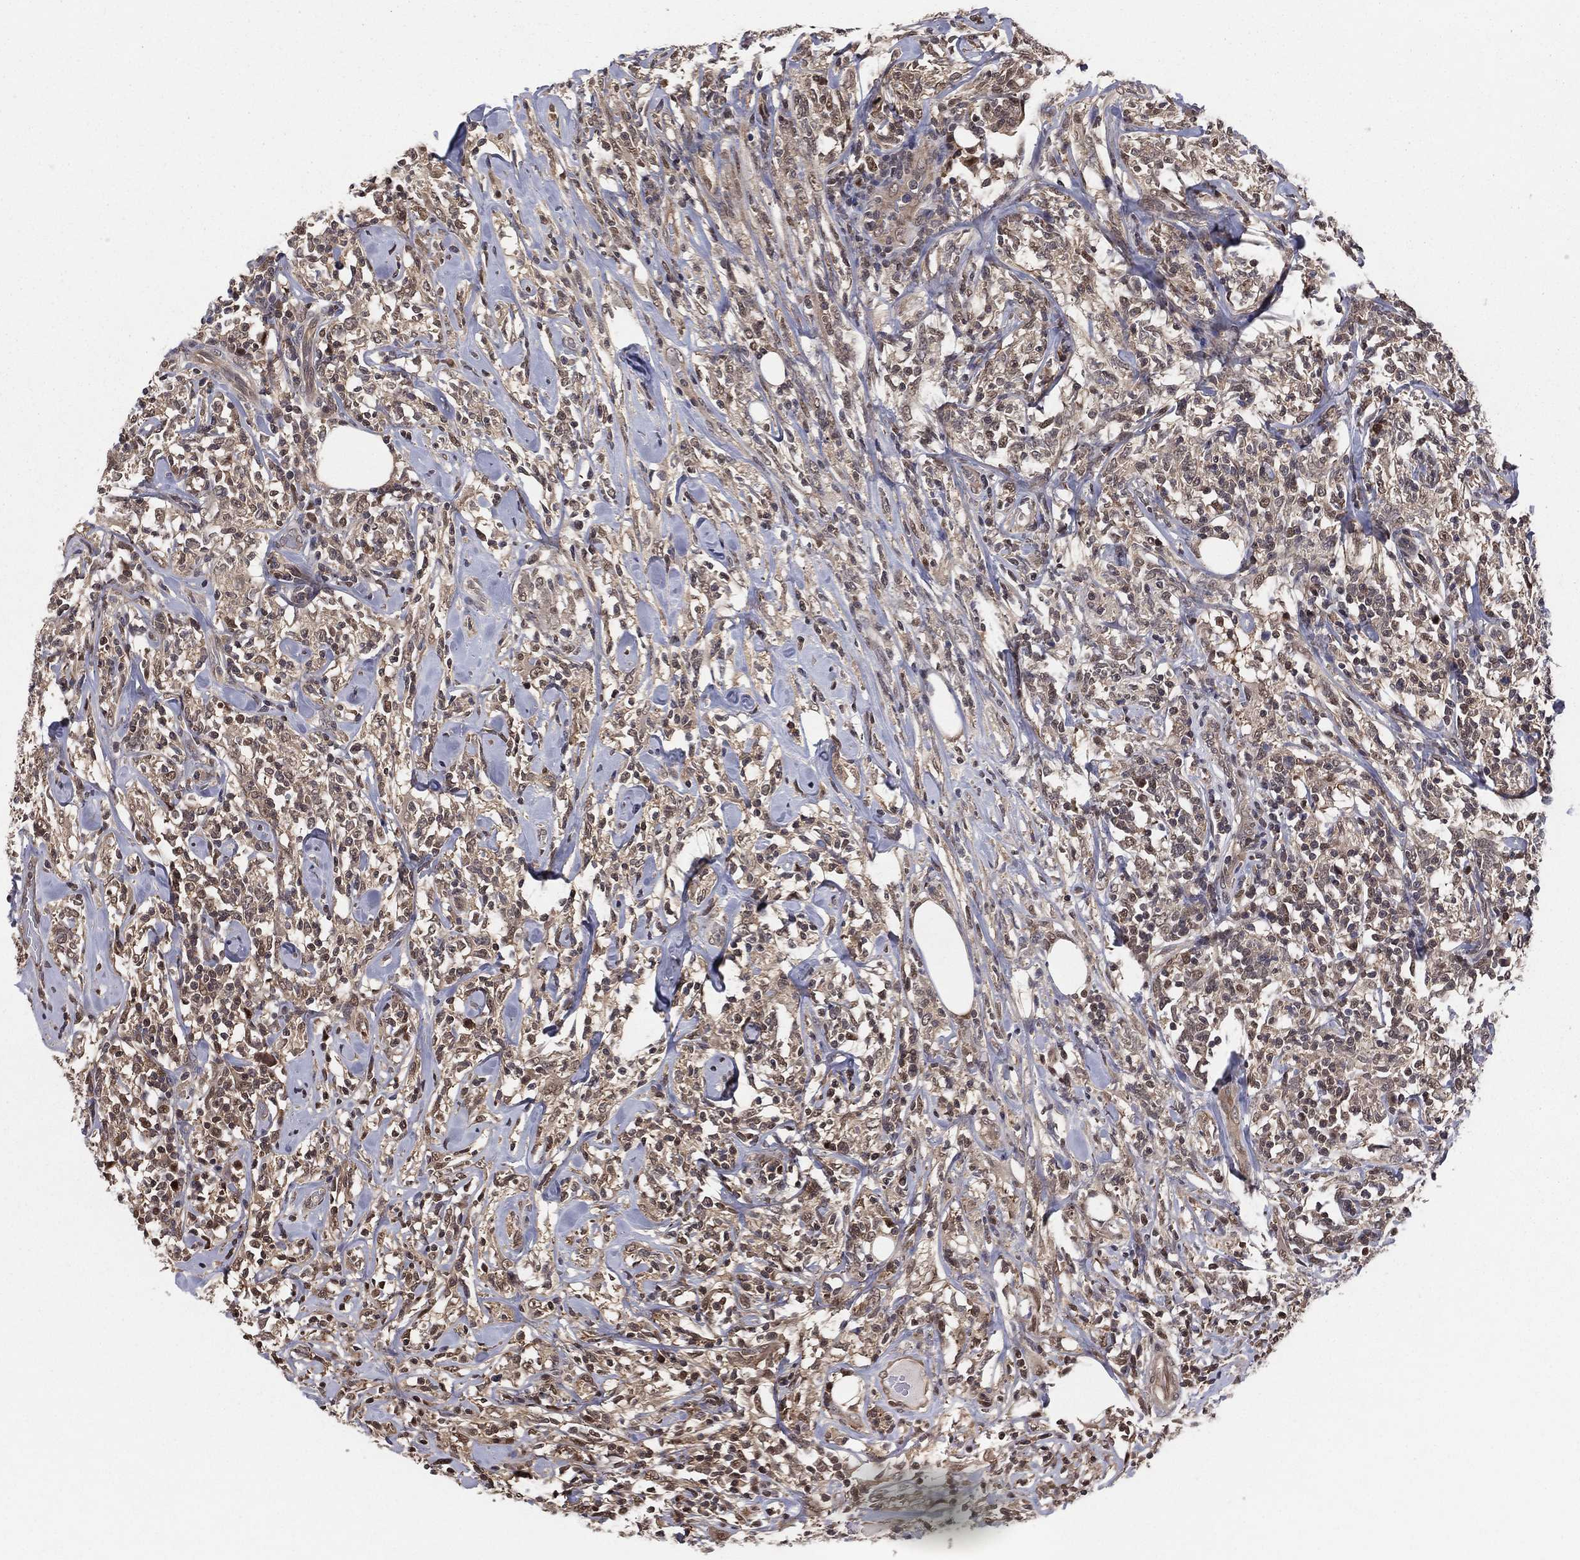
{"staining": {"intensity": "weak", "quantity": "25%-75%", "location": "cytoplasmic/membranous,nuclear"}, "tissue": "lymphoma", "cell_type": "Tumor cells", "image_type": "cancer", "snomed": [{"axis": "morphology", "description": "Malignant lymphoma, non-Hodgkin's type, High grade"}, {"axis": "topography", "description": "Lymph node"}], "caption": "The photomicrograph exhibits immunohistochemical staining of lymphoma. There is weak cytoplasmic/membranous and nuclear staining is present in about 25%-75% of tumor cells.", "gene": "ICOSLG", "patient": {"sex": "female", "age": 84}}